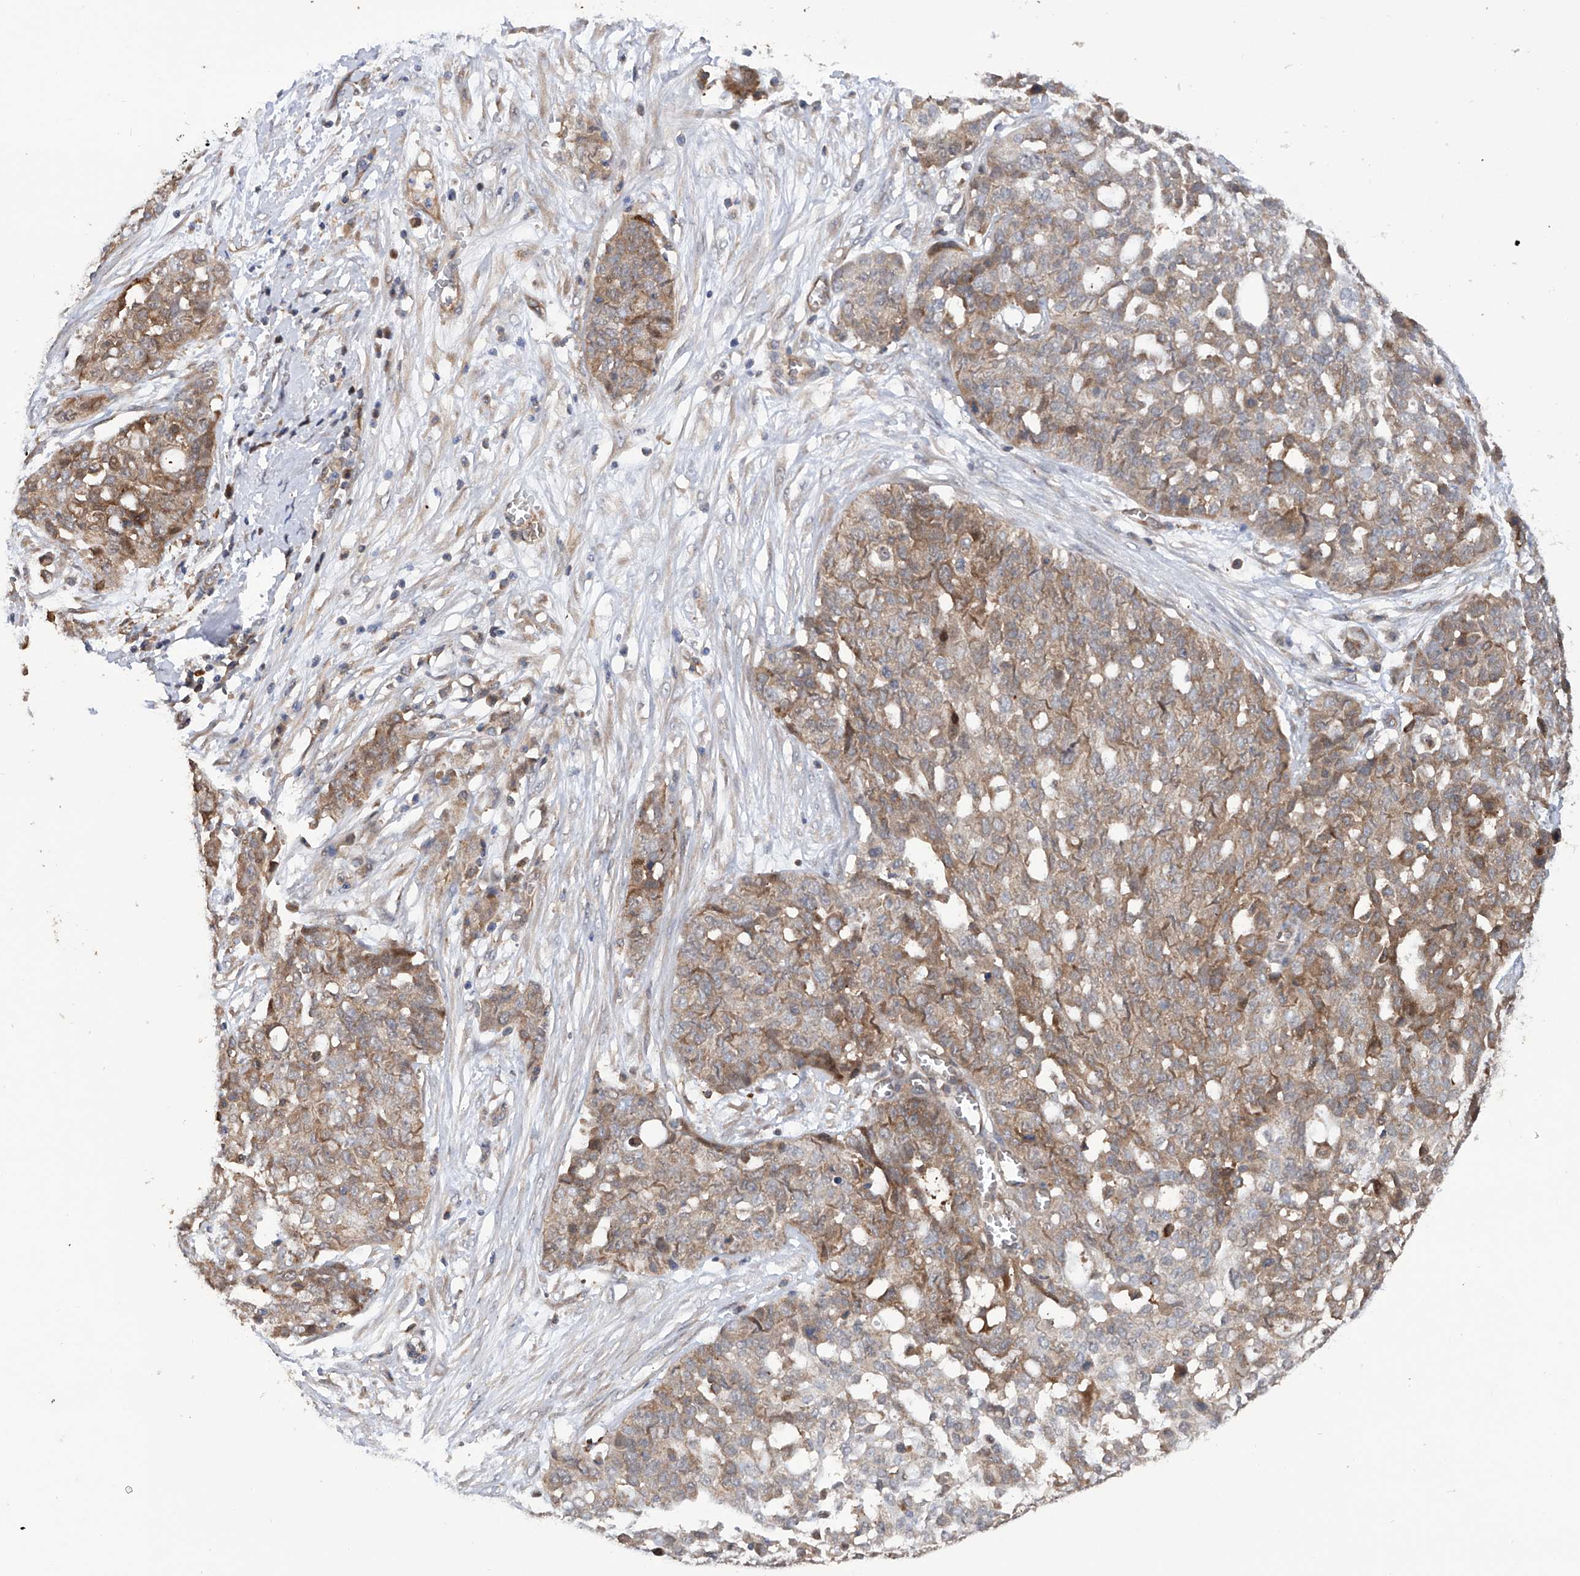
{"staining": {"intensity": "weak", "quantity": ">75%", "location": "cytoplasmic/membranous"}, "tissue": "ovarian cancer", "cell_type": "Tumor cells", "image_type": "cancer", "snomed": [{"axis": "morphology", "description": "Cystadenocarcinoma, serous, NOS"}, {"axis": "topography", "description": "Soft tissue"}, {"axis": "topography", "description": "Ovary"}], "caption": "A brown stain highlights weak cytoplasmic/membranous expression of a protein in ovarian cancer tumor cells.", "gene": "NUDT17", "patient": {"sex": "female", "age": 57}}